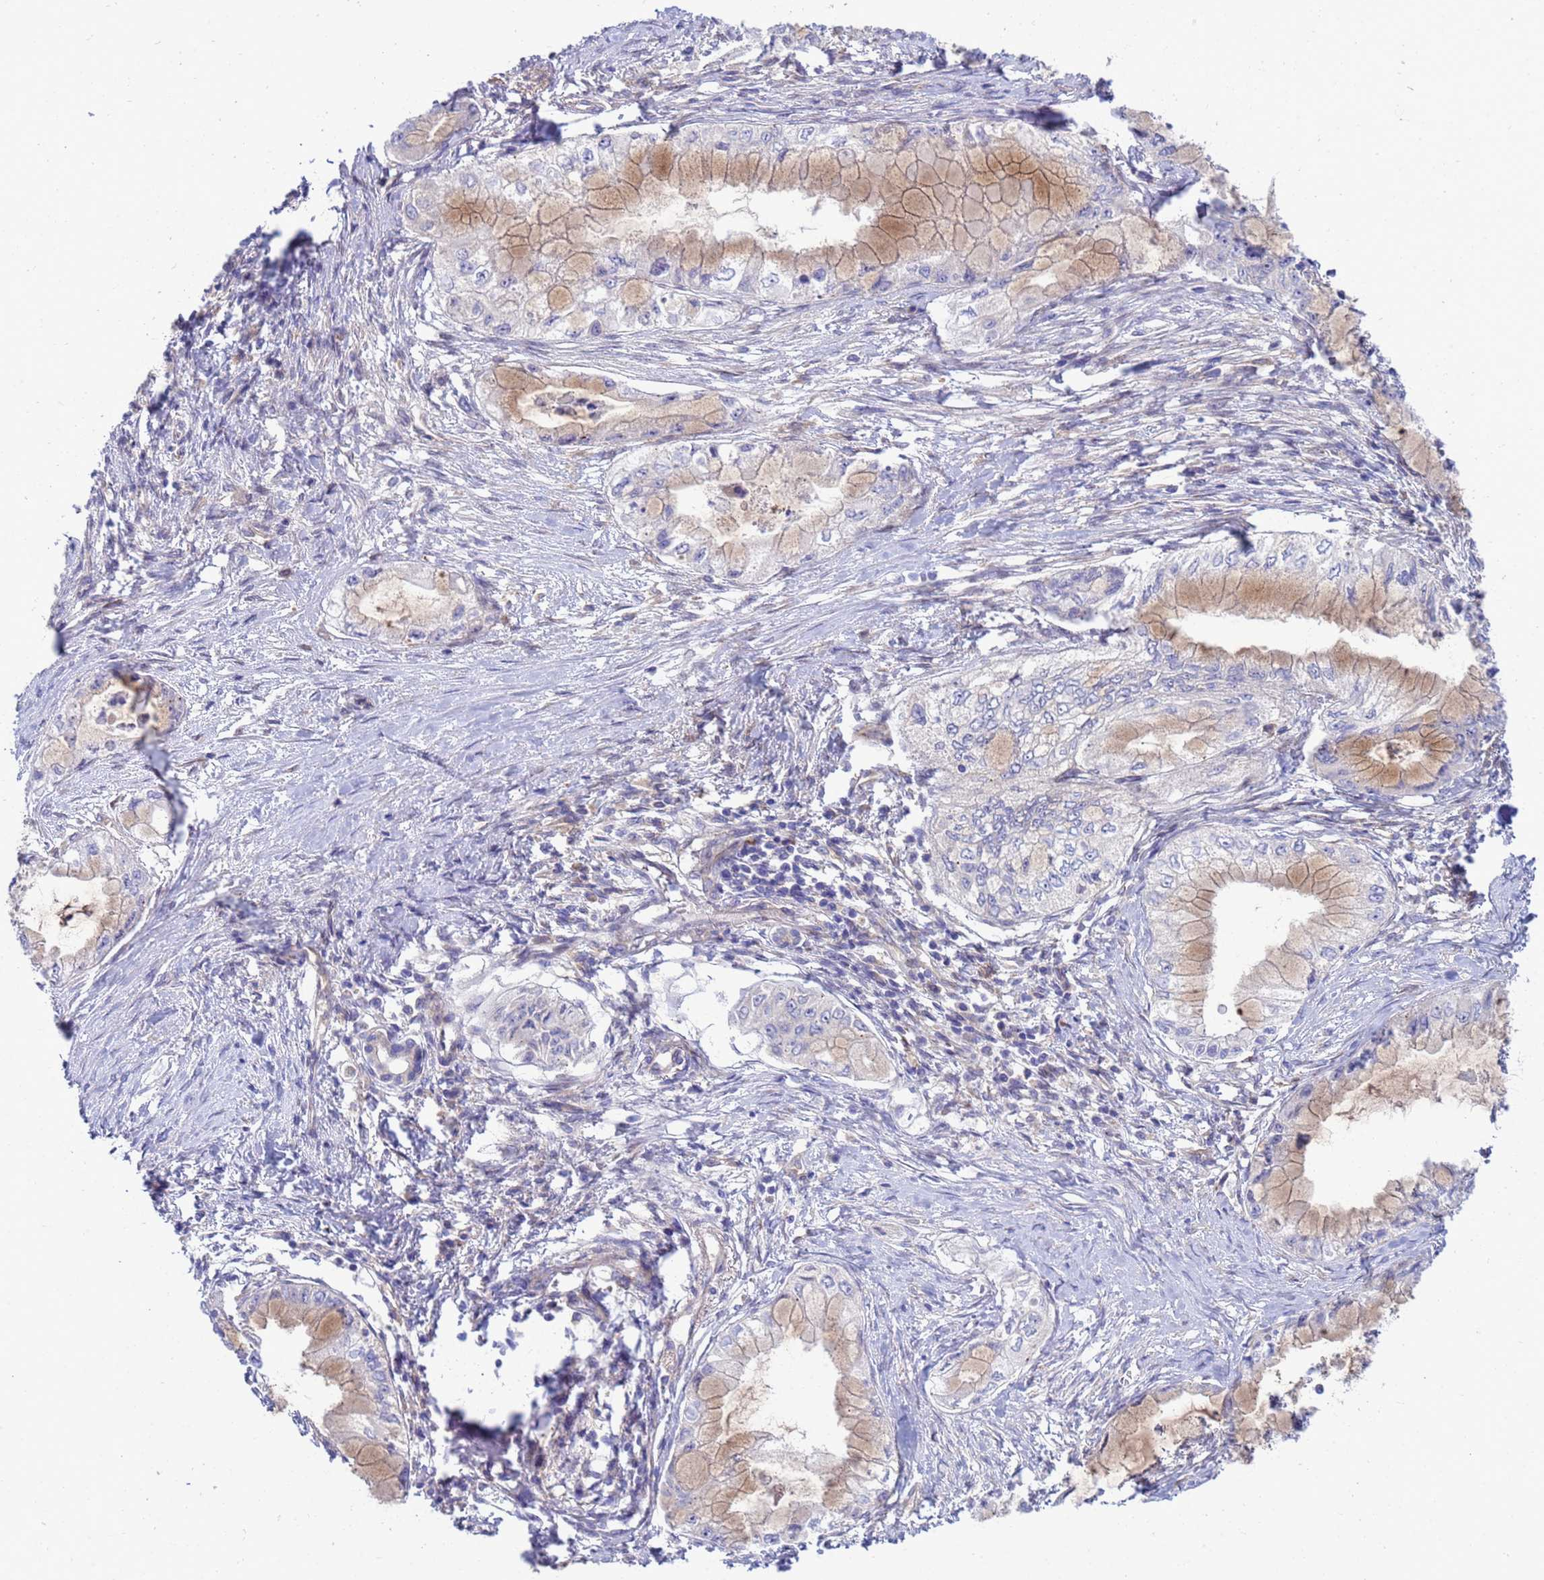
{"staining": {"intensity": "weak", "quantity": "<25%", "location": "cytoplasmic/membranous"}, "tissue": "pancreatic cancer", "cell_type": "Tumor cells", "image_type": "cancer", "snomed": [{"axis": "morphology", "description": "Adenocarcinoma, NOS"}, {"axis": "topography", "description": "Pancreas"}], "caption": "An image of human pancreatic cancer is negative for staining in tumor cells.", "gene": "RAPGEF4", "patient": {"sex": "male", "age": 48}}